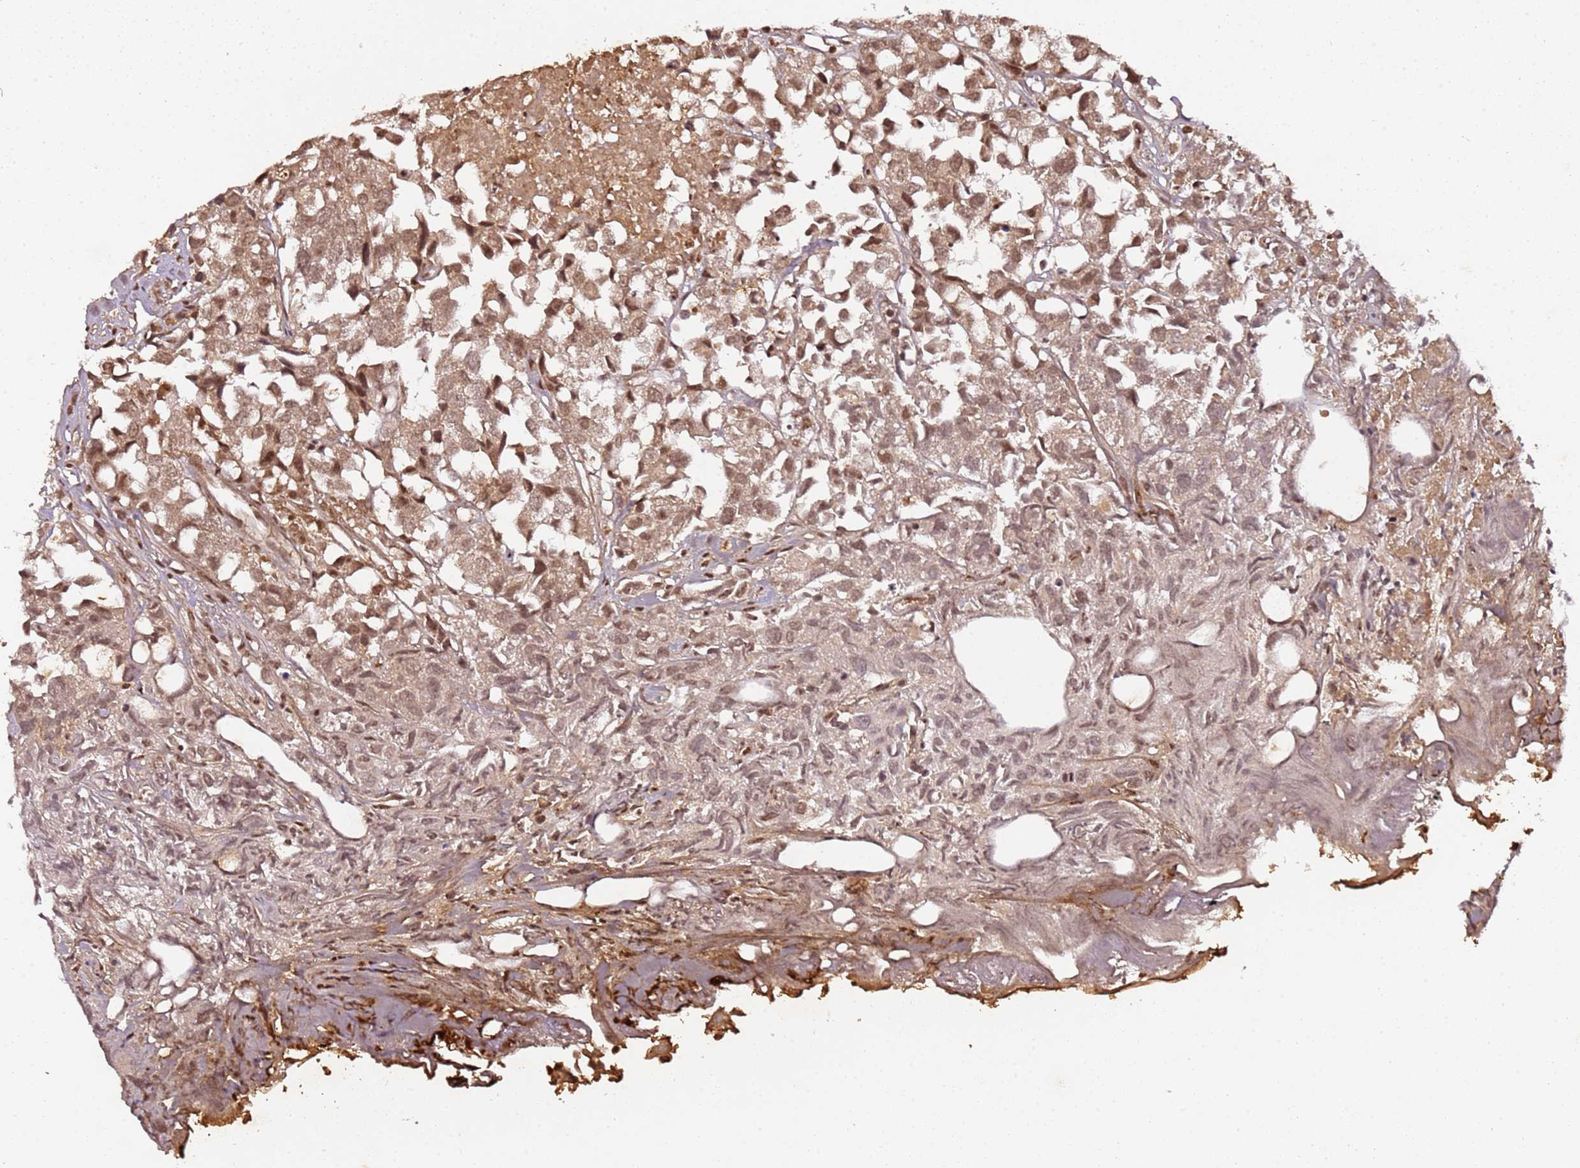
{"staining": {"intensity": "moderate", "quantity": ">75%", "location": "cytoplasmic/membranous,nuclear"}, "tissue": "urothelial cancer", "cell_type": "Tumor cells", "image_type": "cancer", "snomed": [{"axis": "morphology", "description": "Urothelial carcinoma, High grade"}, {"axis": "topography", "description": "Urinary bladder"}], "caption": "Protein staining of high-grade urothelial carcinoma tissue displays moderate cytoplasmic/membranous and nuclear positivity in approximately >75% of tumor cells.", "gene": "COL1A2", "patient": {"sex": "female", "age": 75}}